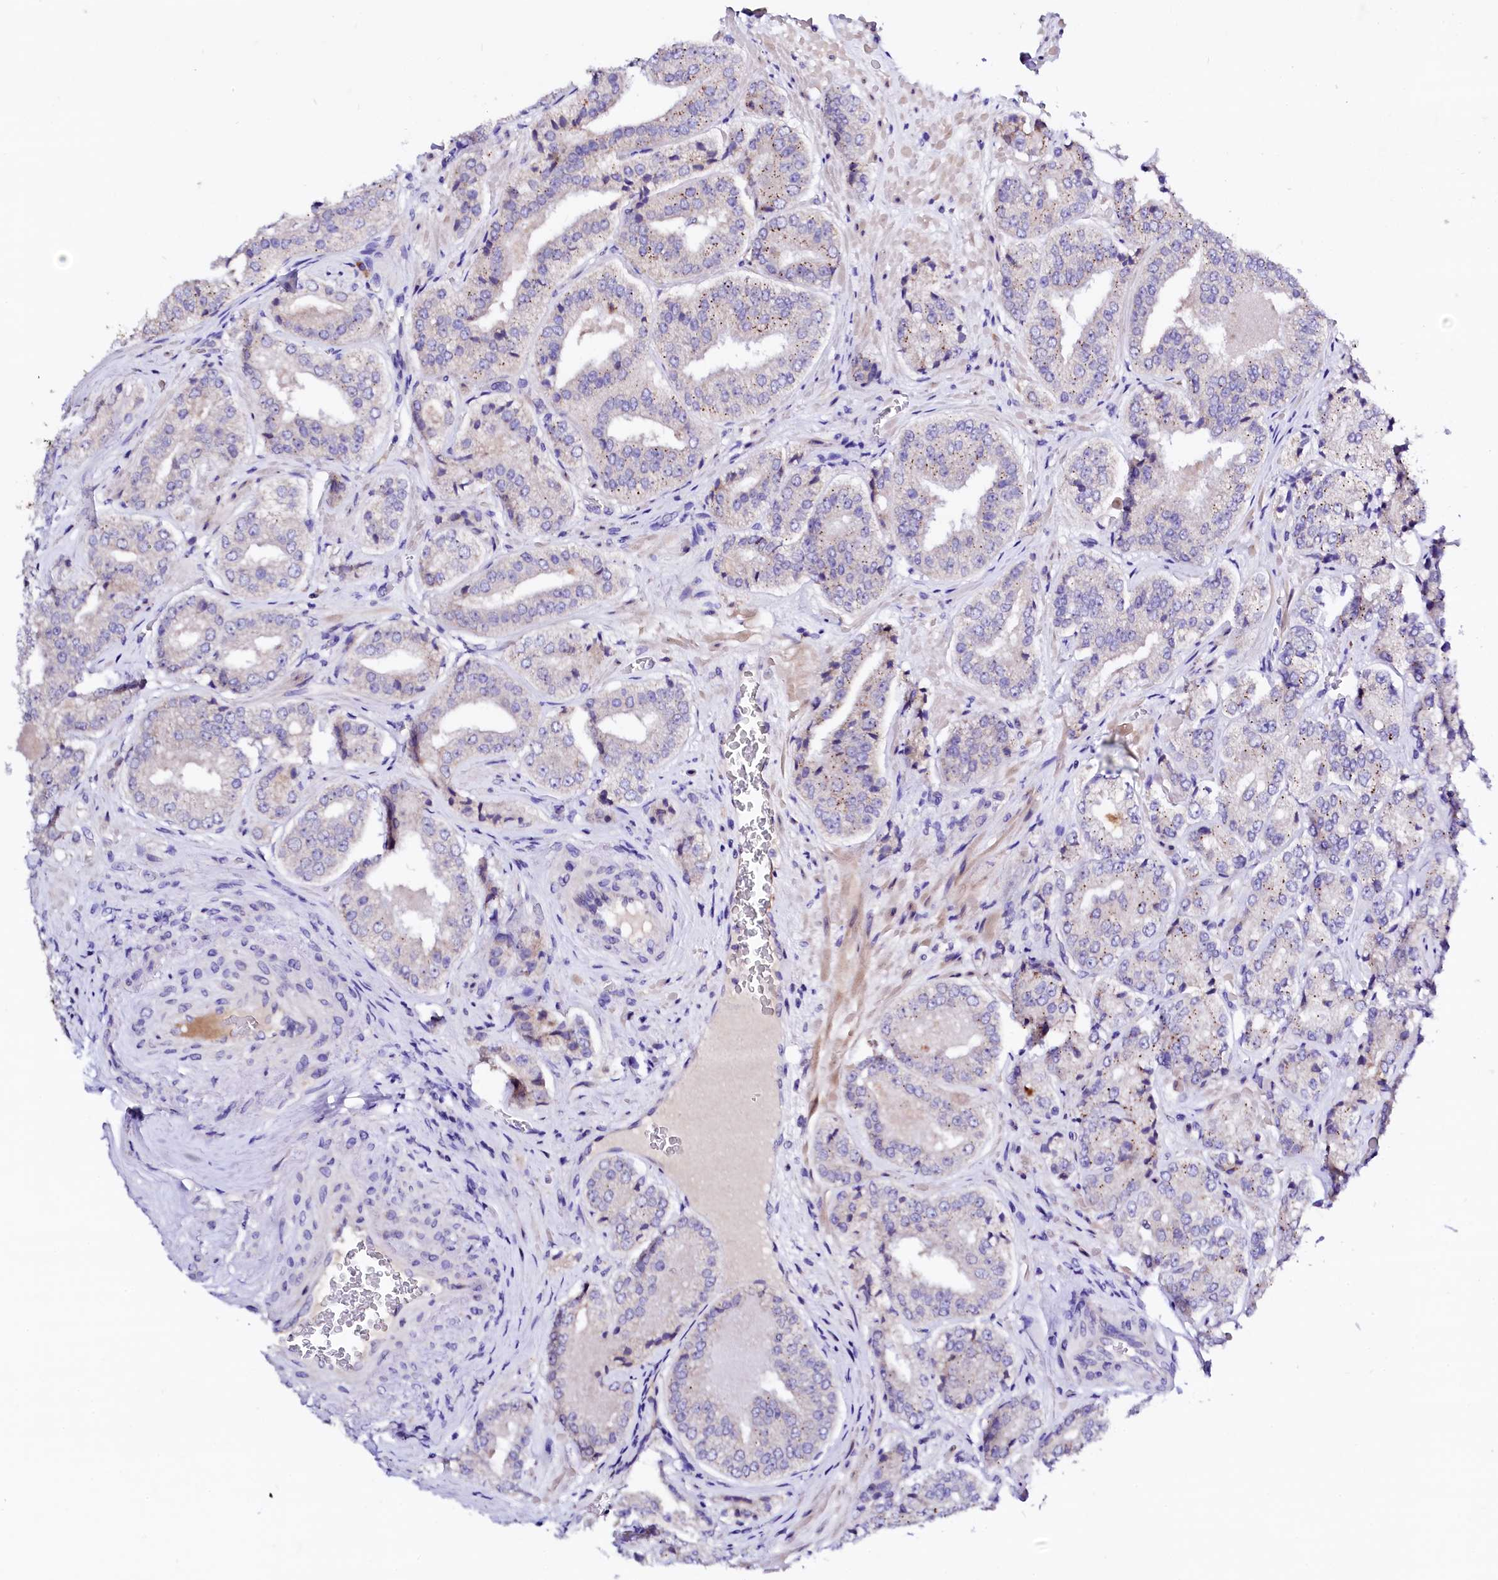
{"staining": {"intensity": "moderate", "quantity": "<25%", "location": "cytoplasmic/membranous"}, "tissue": "prostate cancer", "cell_type": "Tumor cells", "image_type": "cancer", "snomed": [{"axis": "morphology", "description": "Adenocarcinoma, High grade"}, {"axis": "topography", "description": "Prostate"}], "caption": "Moderate cytoplasmic/membranous protein positivity is appreciated in about <25% of tumor cells in prostate high-grade adenocarcinoma.", "gene": "BTBD16", "patient": {"sex": "male", "age": 71}}